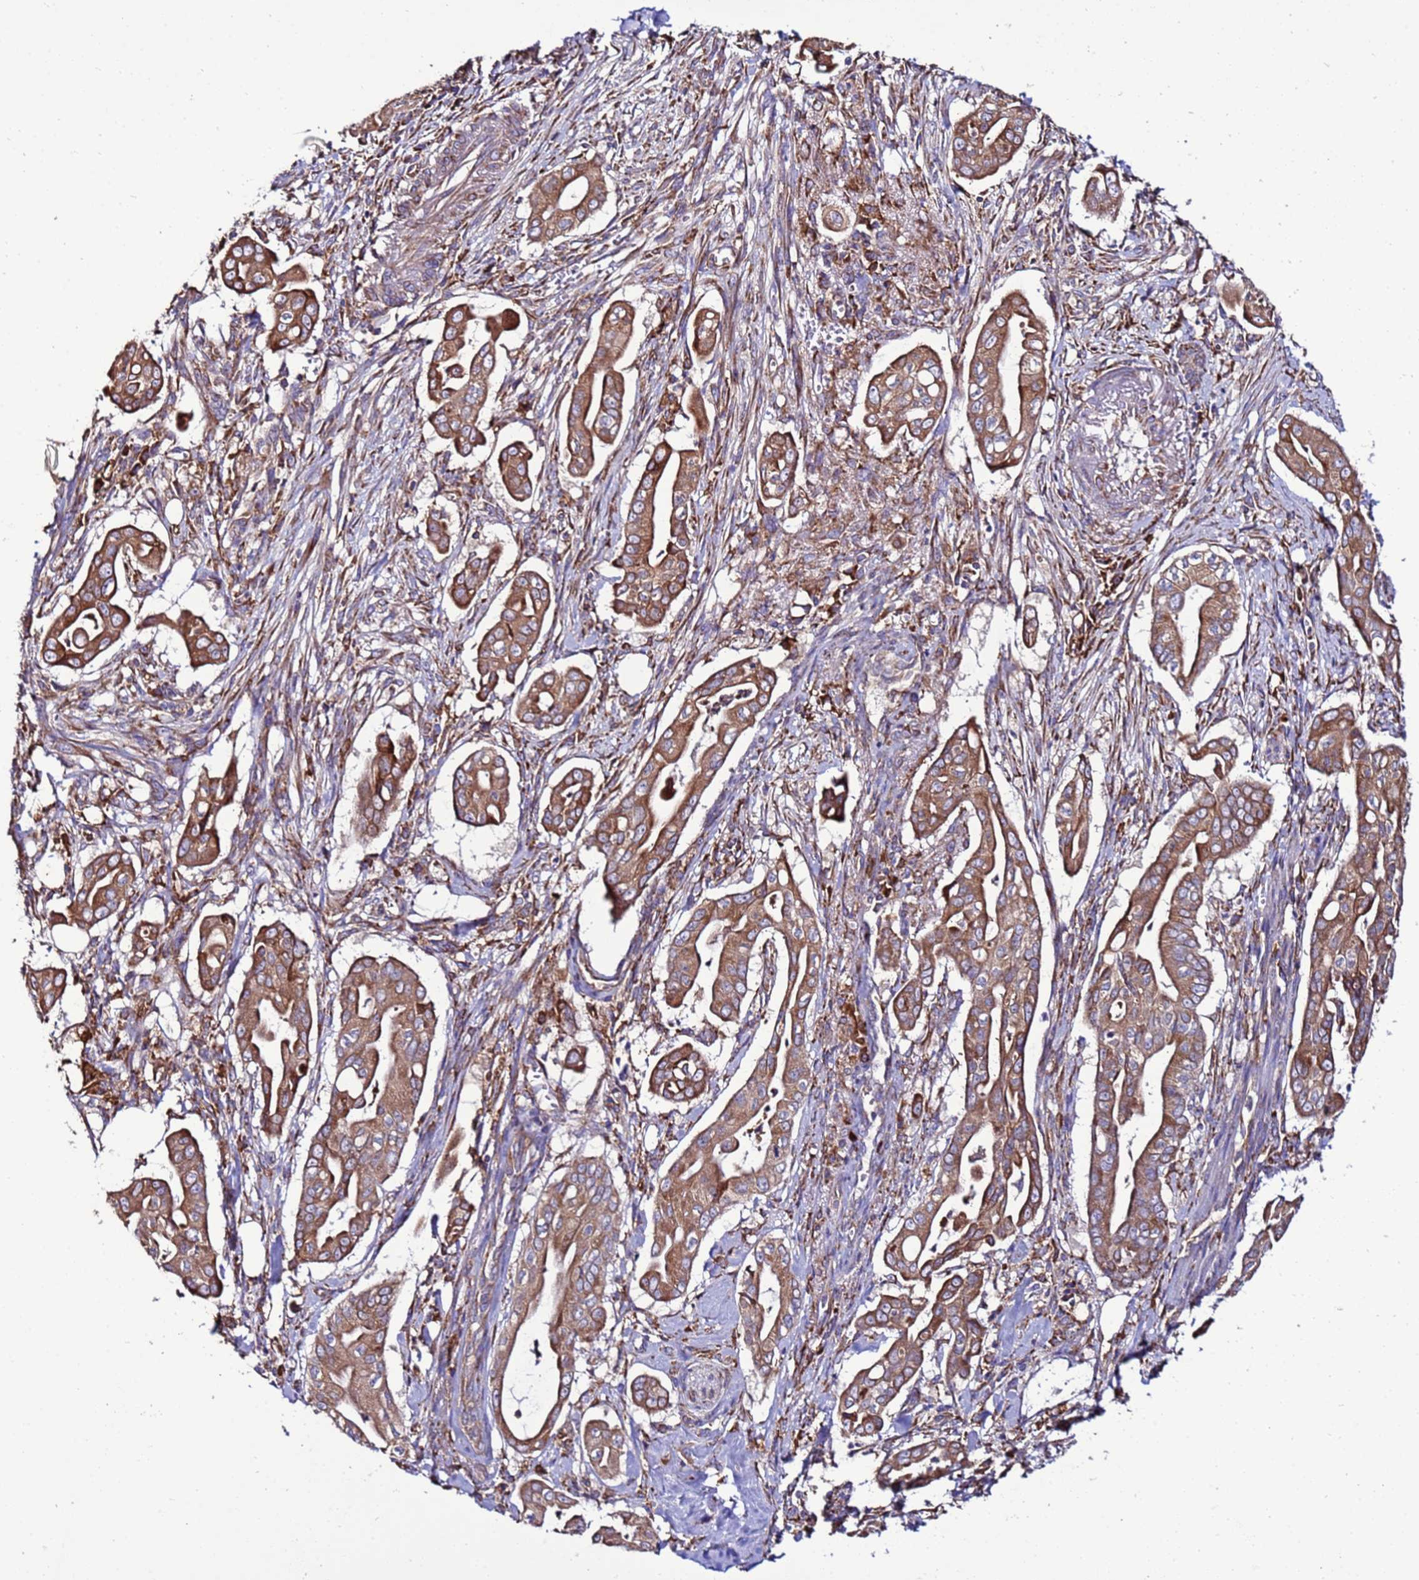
{"staining": {"intensity": "moderate", "quantity": ">75%", "location": "cytoplasmic/membranous"}, "tissue": "pancreatic cancer", "cell_type": "Tumor cells", "image_type": "cancer", "snomed": [{"axis": "morphology", "description": "Adenocarcinoma, NOS"}, {"axis": "topography", "description": "Pancreas"}], "caption": "Adenocarcinoma (pancreatic) tissue exhibits moderate cytoplasmic/membranous expression in about >75% of tumor cells, visualized by immunohistochemistry.", "gene": "ANTKMT", "patient": {"sex": "male", "age": 71}}